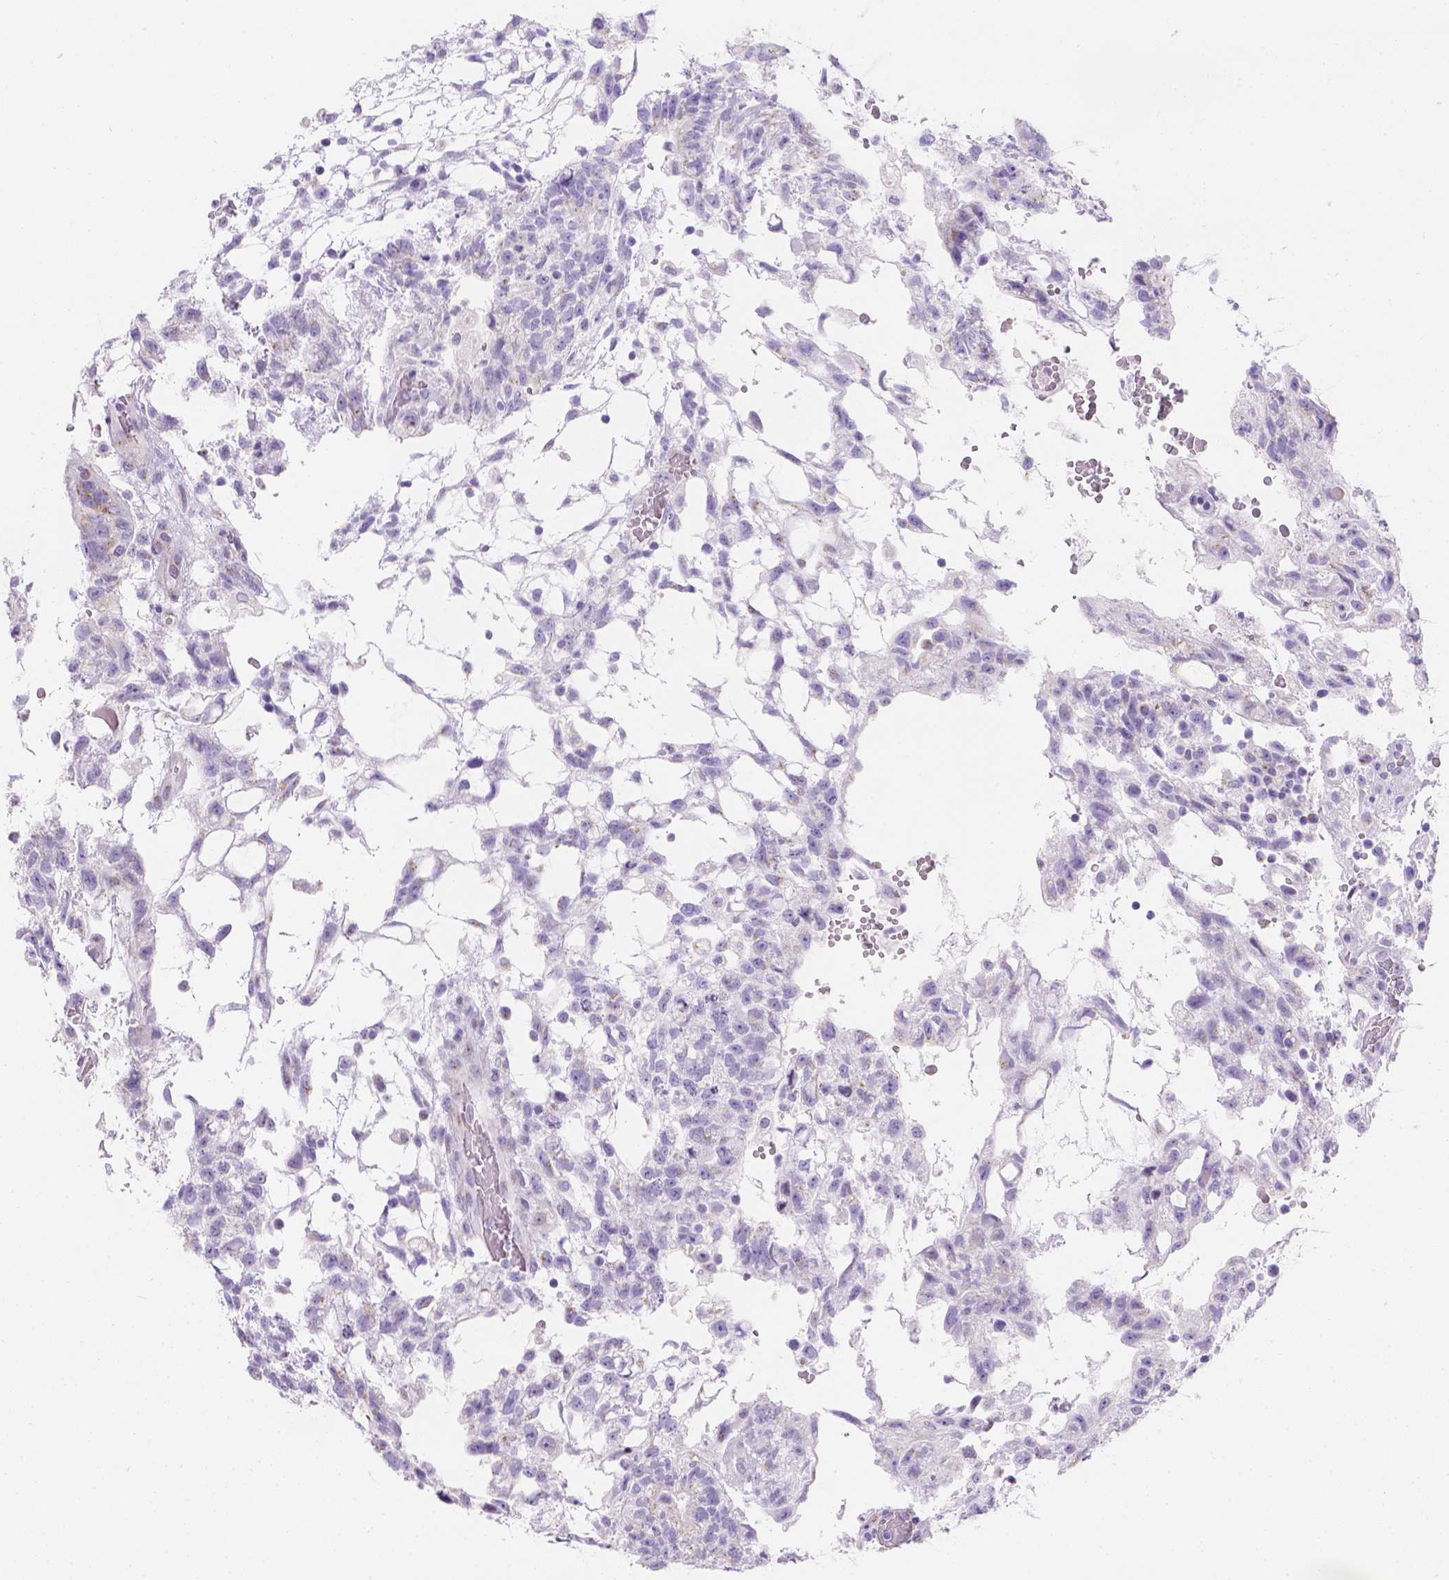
{"staining": {"intensity": "negative", "quantity": "none", "location": "none"}, "tissue": "testis cancer", "cell_type": "Tumor cells", "image_type": "cancer", "snomed": [{"axis": "morphology", "description": "Carcinoma, Embryonal, NOS"}, {"axis": "topography", "description": "Testis"}], "caption": "Immunohistochemical staining of testis cancer demonstrates no significant expression in tumor cells.", "gene": "PHF7", "patient": {"sex": "male", "age": 32}}